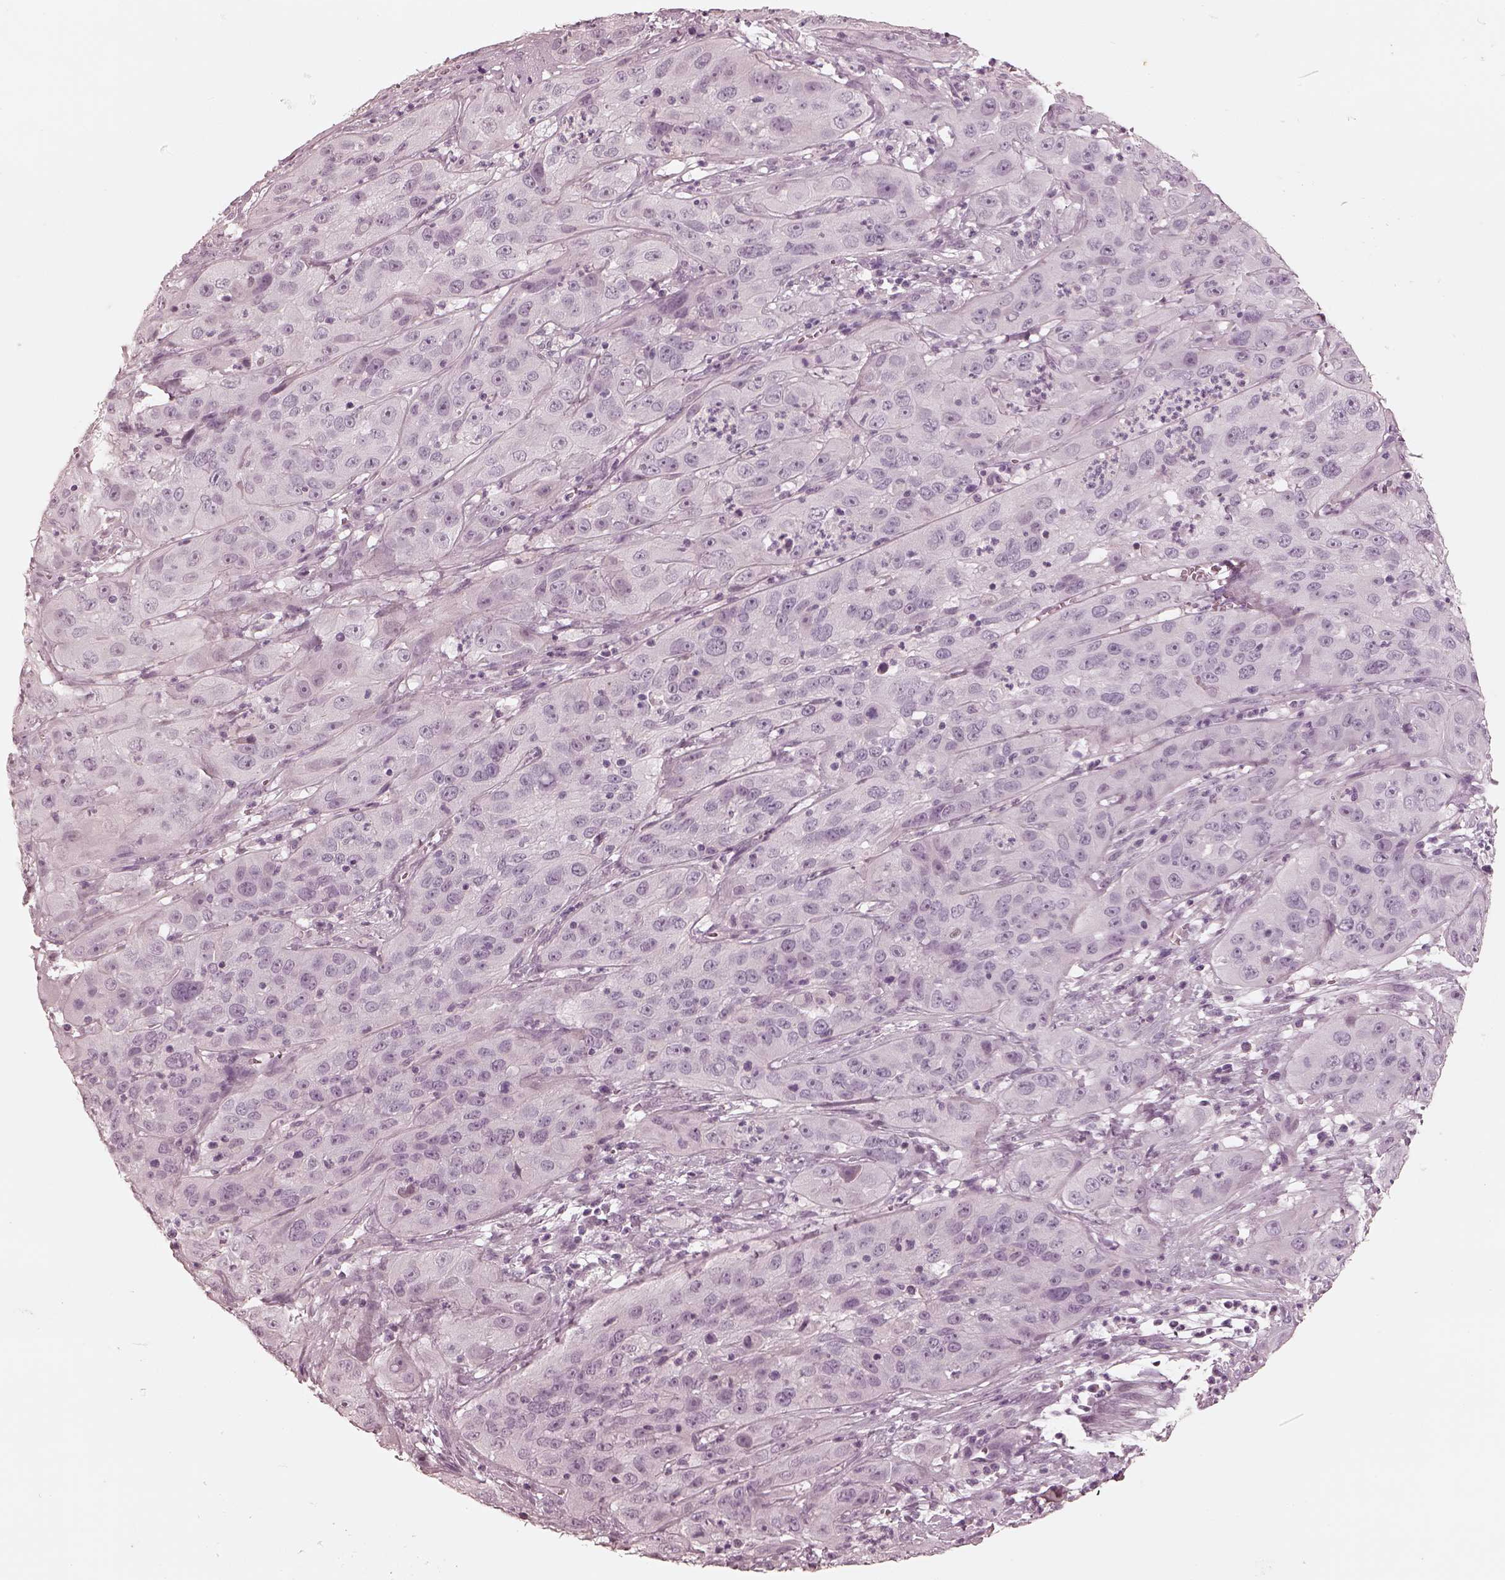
{"staining": {"intensity": "negative", "quantity": "none", "location": "none"}, "tissue": "cervical cancer", "cell_type": "Tumor cells", "image_type": "cancer", "snomed": [{"axis": "morphology", "description": "Squamous cell carcinoma, NOS"}, {"axis": "topography", "description": "Cervix"}], "caption": "Human cervical cancer stained for a protein using IHC displays no expression in tumor cells.", "gene": "ADRB3", "patient": {"sex": "female", "age": 32}}